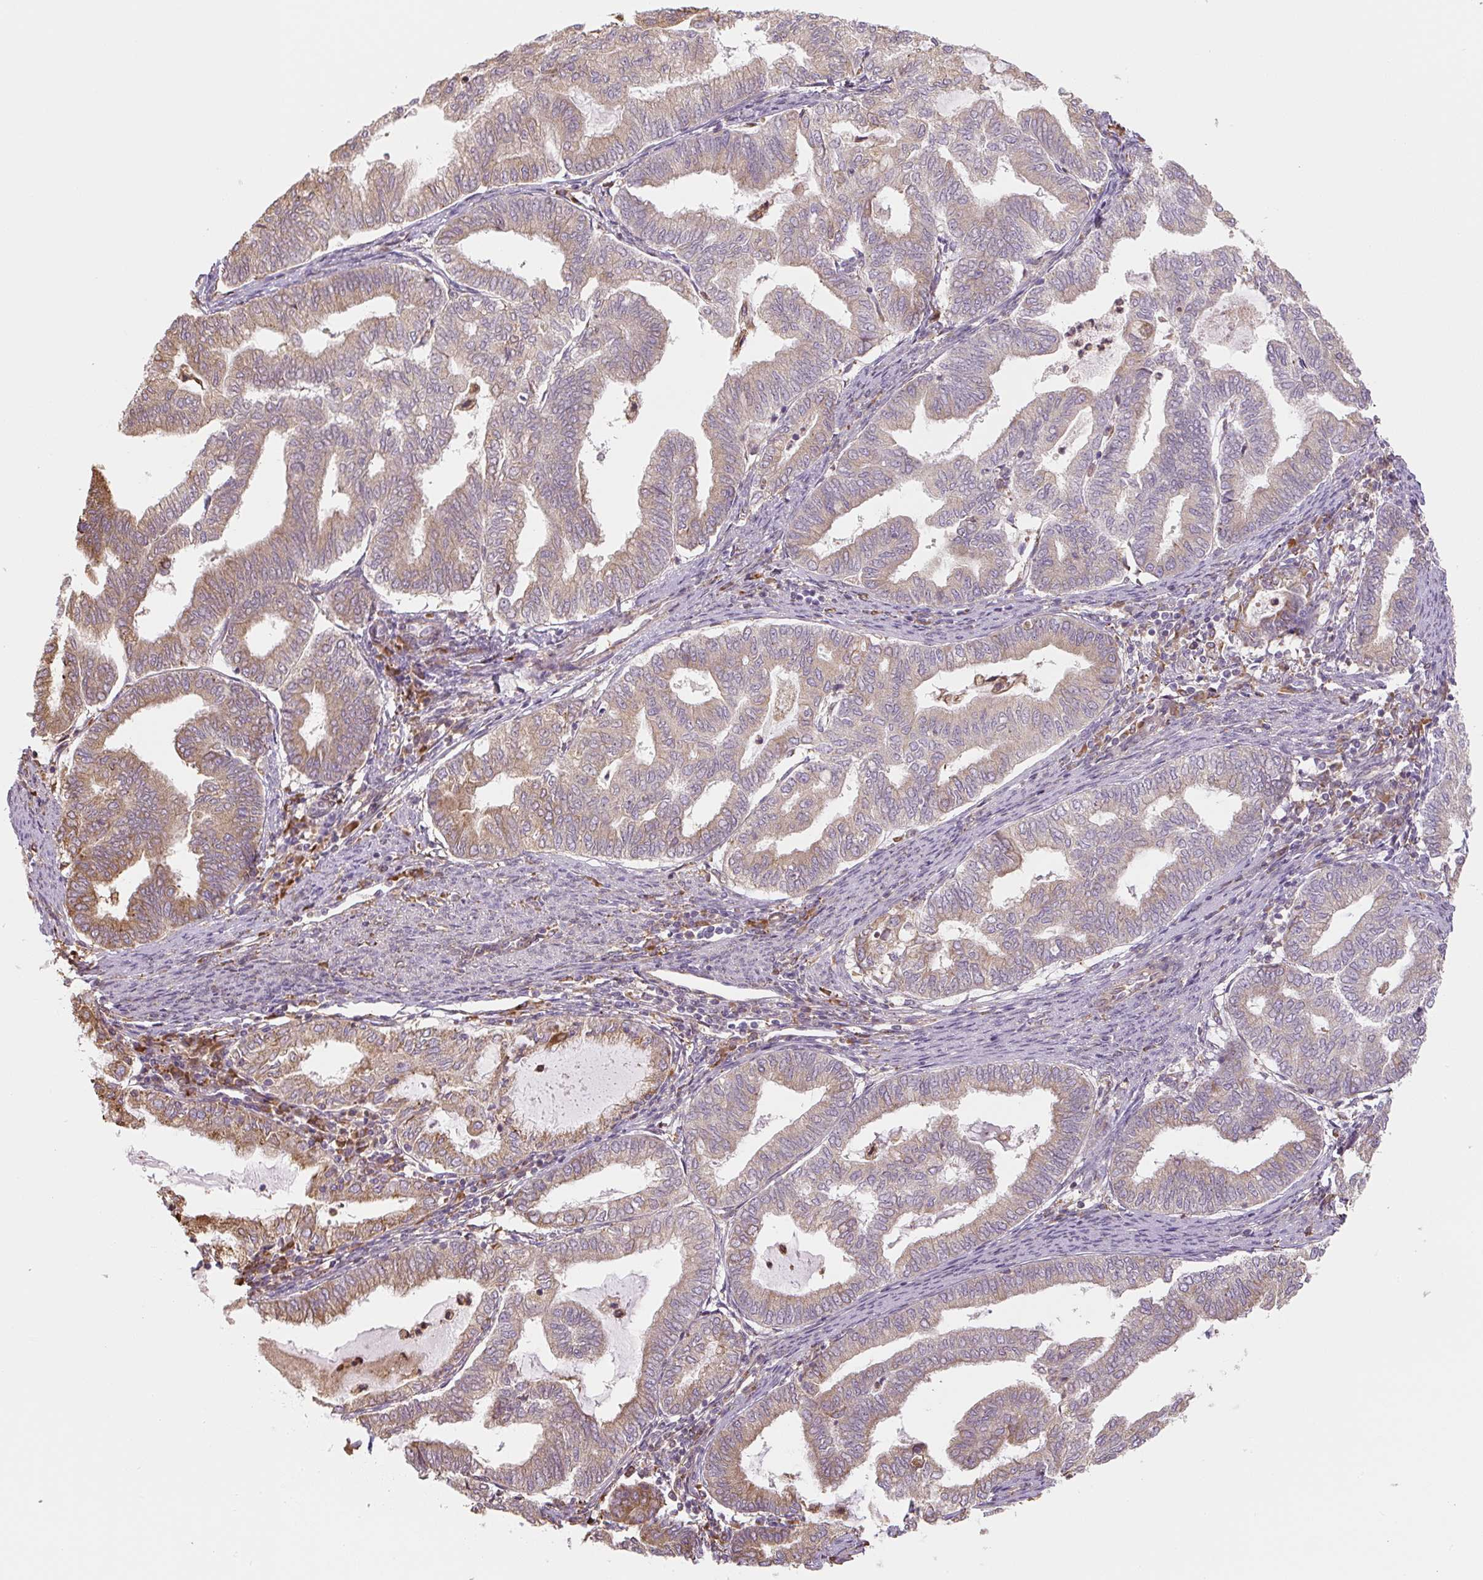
{"staining": {"intensity": "weak", "quantity": "25%-75%", "location": "cytoplasmic/membranous"}, "tissue": "endometrial cancer", "cell_type": "Tumor cells", "image_type": "cancer", "snomed": [{"axis": "morphology", "description": "Adenocarcinoma, NOS"}, {"axis": "topography", "description": "Endometrium"}], "caption": "Weak cytoplasmic/membranous protein expression is identified in approximately 25%-75% of tumor cells in endometrial adenocarcinoma.", "gene": "RASA1", "patient": {"sex": "female", "age": 79}}